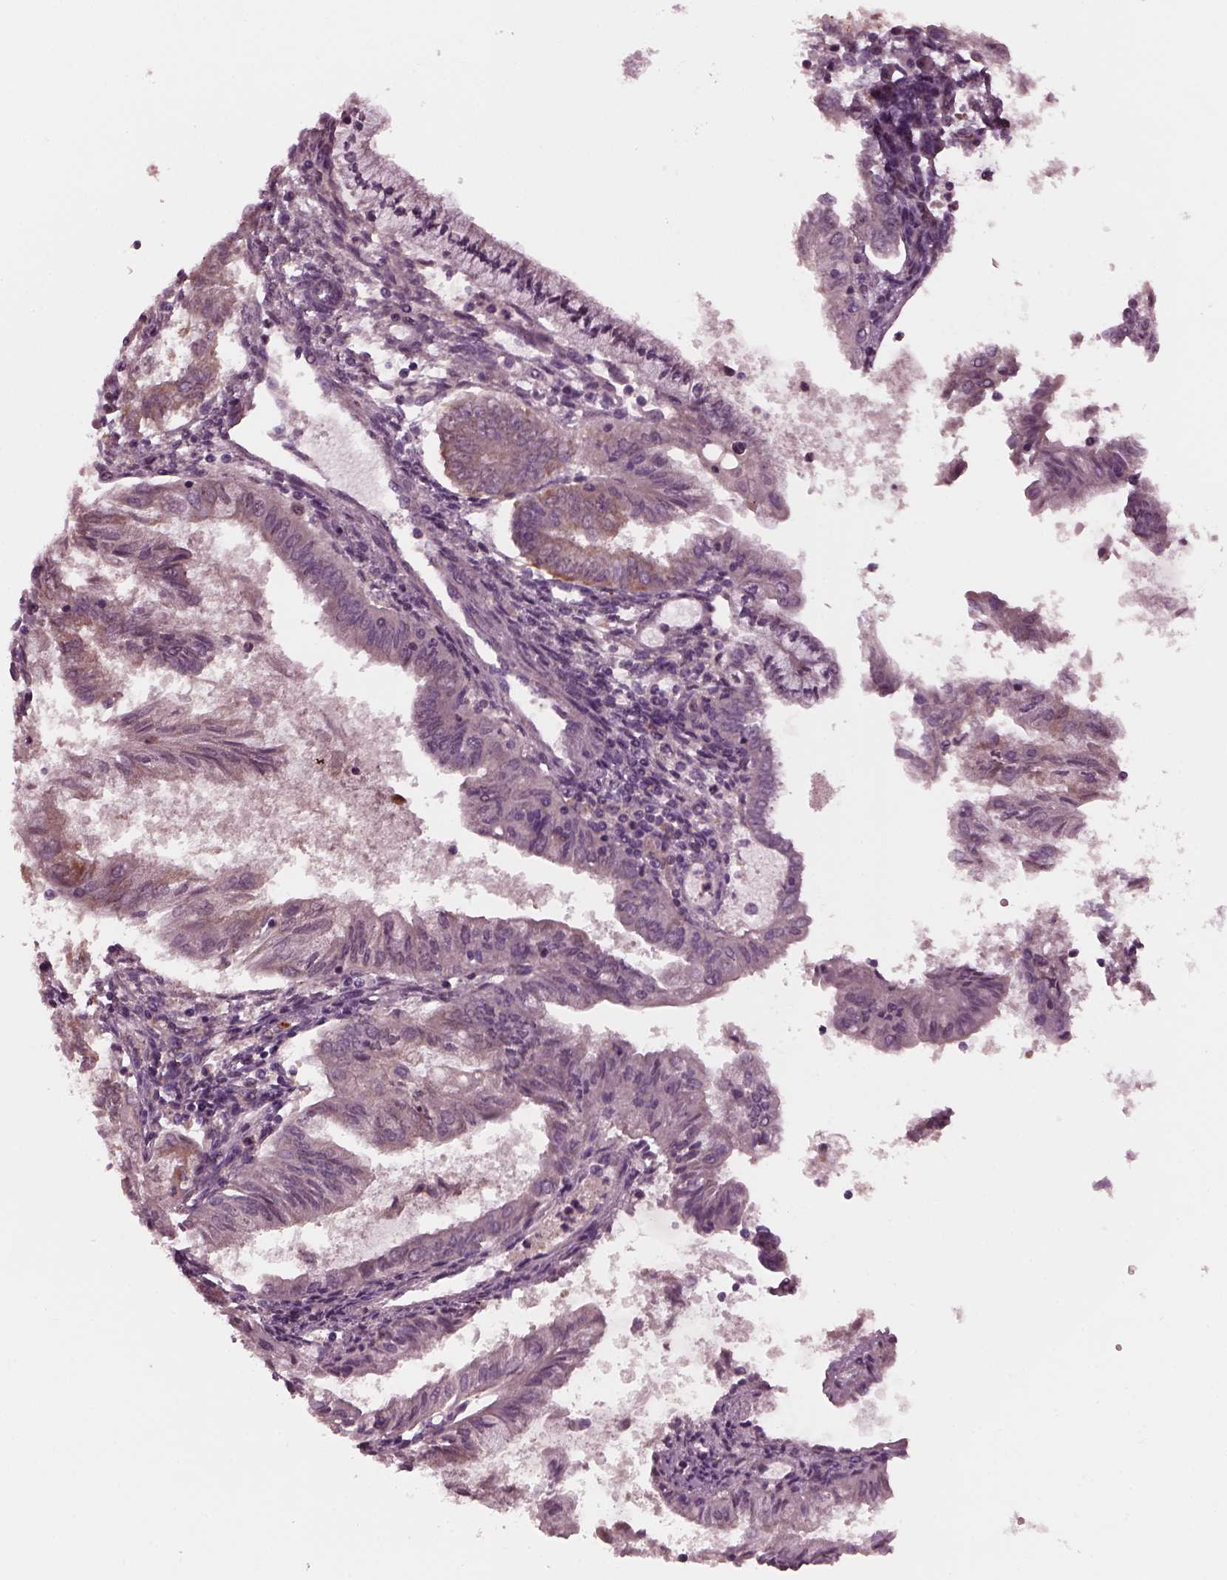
{"staining": {"intensity": "weak", "quantity": "25%-75%", "location": "cytoplasmic/membranous"}, "tissue": "endometrial cancer", "cell_type": "Tumor cells", "image_type": "cancer", "snomed": [{"axis": "morphology", "description": "Adenocarcinoma, NOS"}, {"axis": "topography", "description": "Endometrium"}], "caption": "Brown immunohistochemical staining in endometrial cancer reveals weak cytoplasmic/membranous expression in about 25%-75% of tumor cells. (IHC, brightfield microscopy, high magnification).", "gene": "PORCN", "patient": {"sex": "female", "age": 68}}